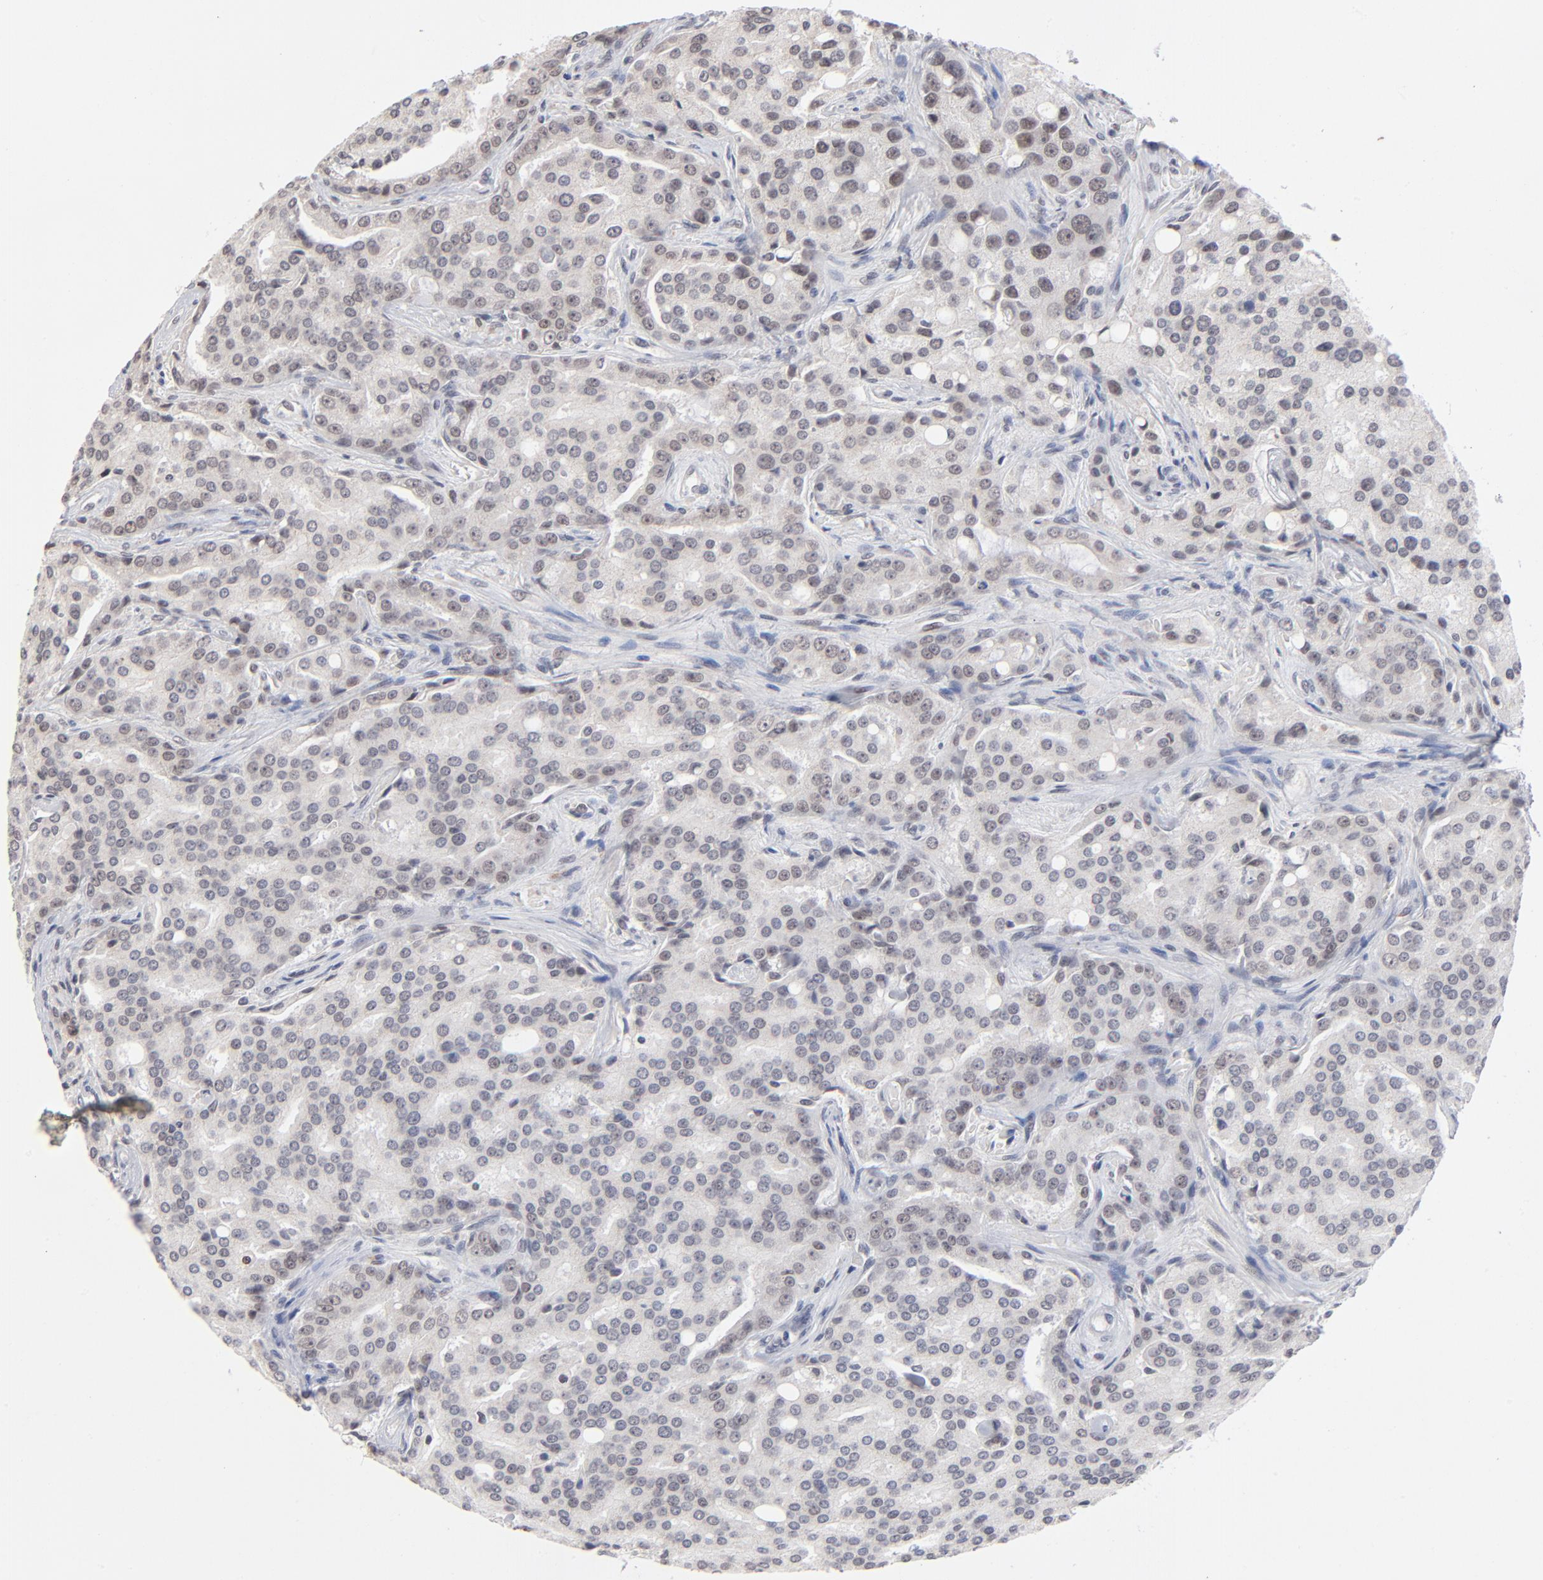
{"staining": {"intensity": "negative", "quantity": "none", "location": "none"}, "tissue": "prostate cancer", "cell_type": "Tumor cells", "image_type": "cancer", "snomed": [{"axis": "morphology", "description": "Adenocarcinoma, High grade"}, {"axis": "topography", "description": "Prostate"}], "caption": "IHC photomicrograph of human prostate cancer stained for a protein (brown), which reveals no positivity in tumor cells. Brightfield microscopy of IHC stained with DAB (brown) and hematoxylin (blue), captured at high magnification.", "gene": "MBIP", "patient": {"sex": "male", "age": 72}}